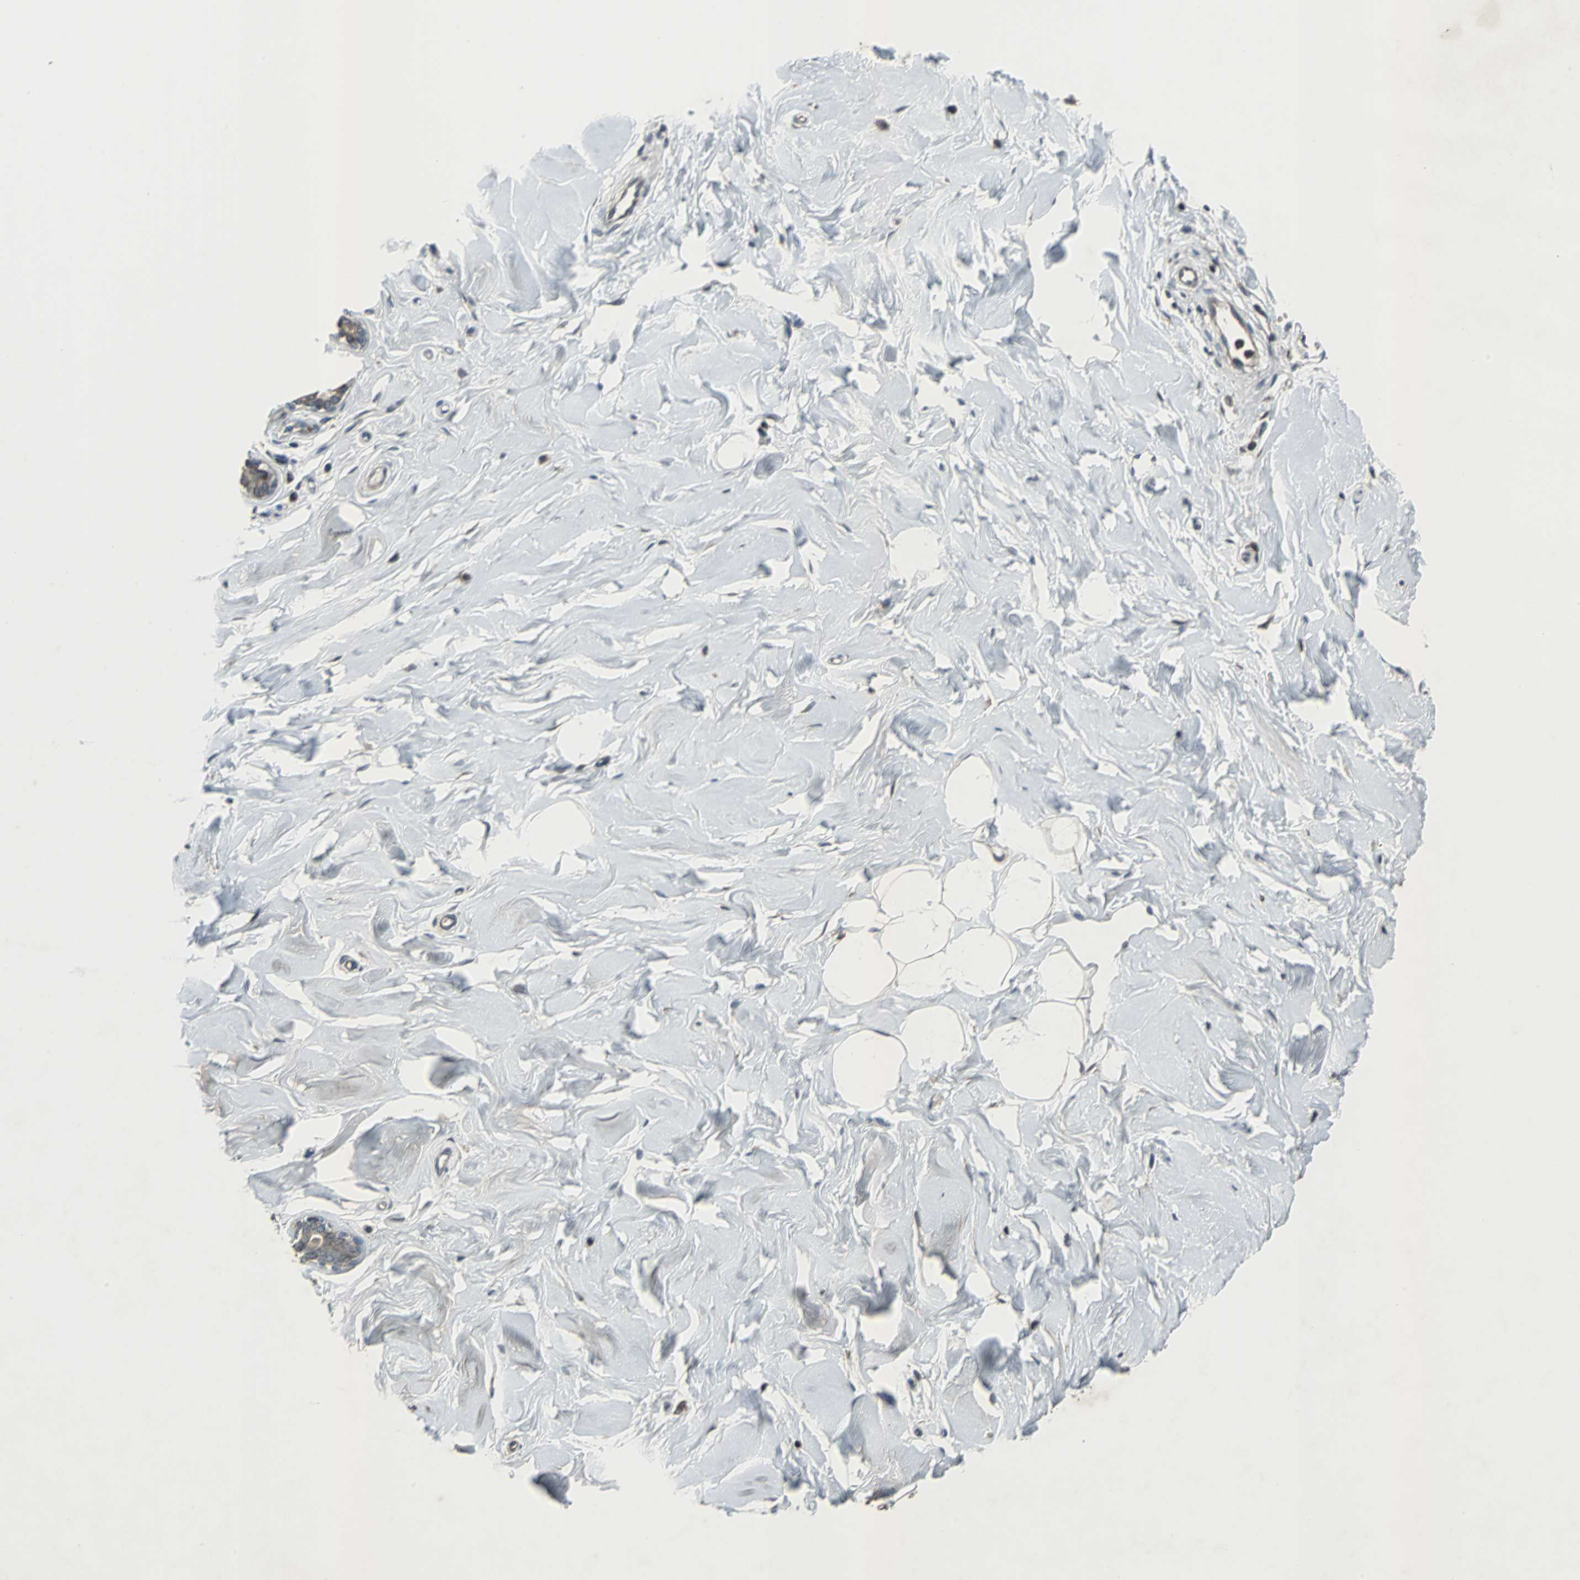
{"staining": {"intensity": "negative", "quantity": "none", "location": "none"}, "tissue": "breast", "cell_type": "Adipocytes", "image_type": "normal", "snomed": [{"axis": "morphology", "description": "Normal tissue, NOS"}, {"axis": "topography", "description": "Breast"}], "caption": "Unremarkable breast was stained to show a protein in brown. There is no significant positivity in adipocytes. The staining is performed using DAB (3,3'-diaminobenzidine) brown chromogen with nuclei counter-stained in using hematoxylin.", "gene": "SOS1", "patient": {"sex": "female", "age": 23}}